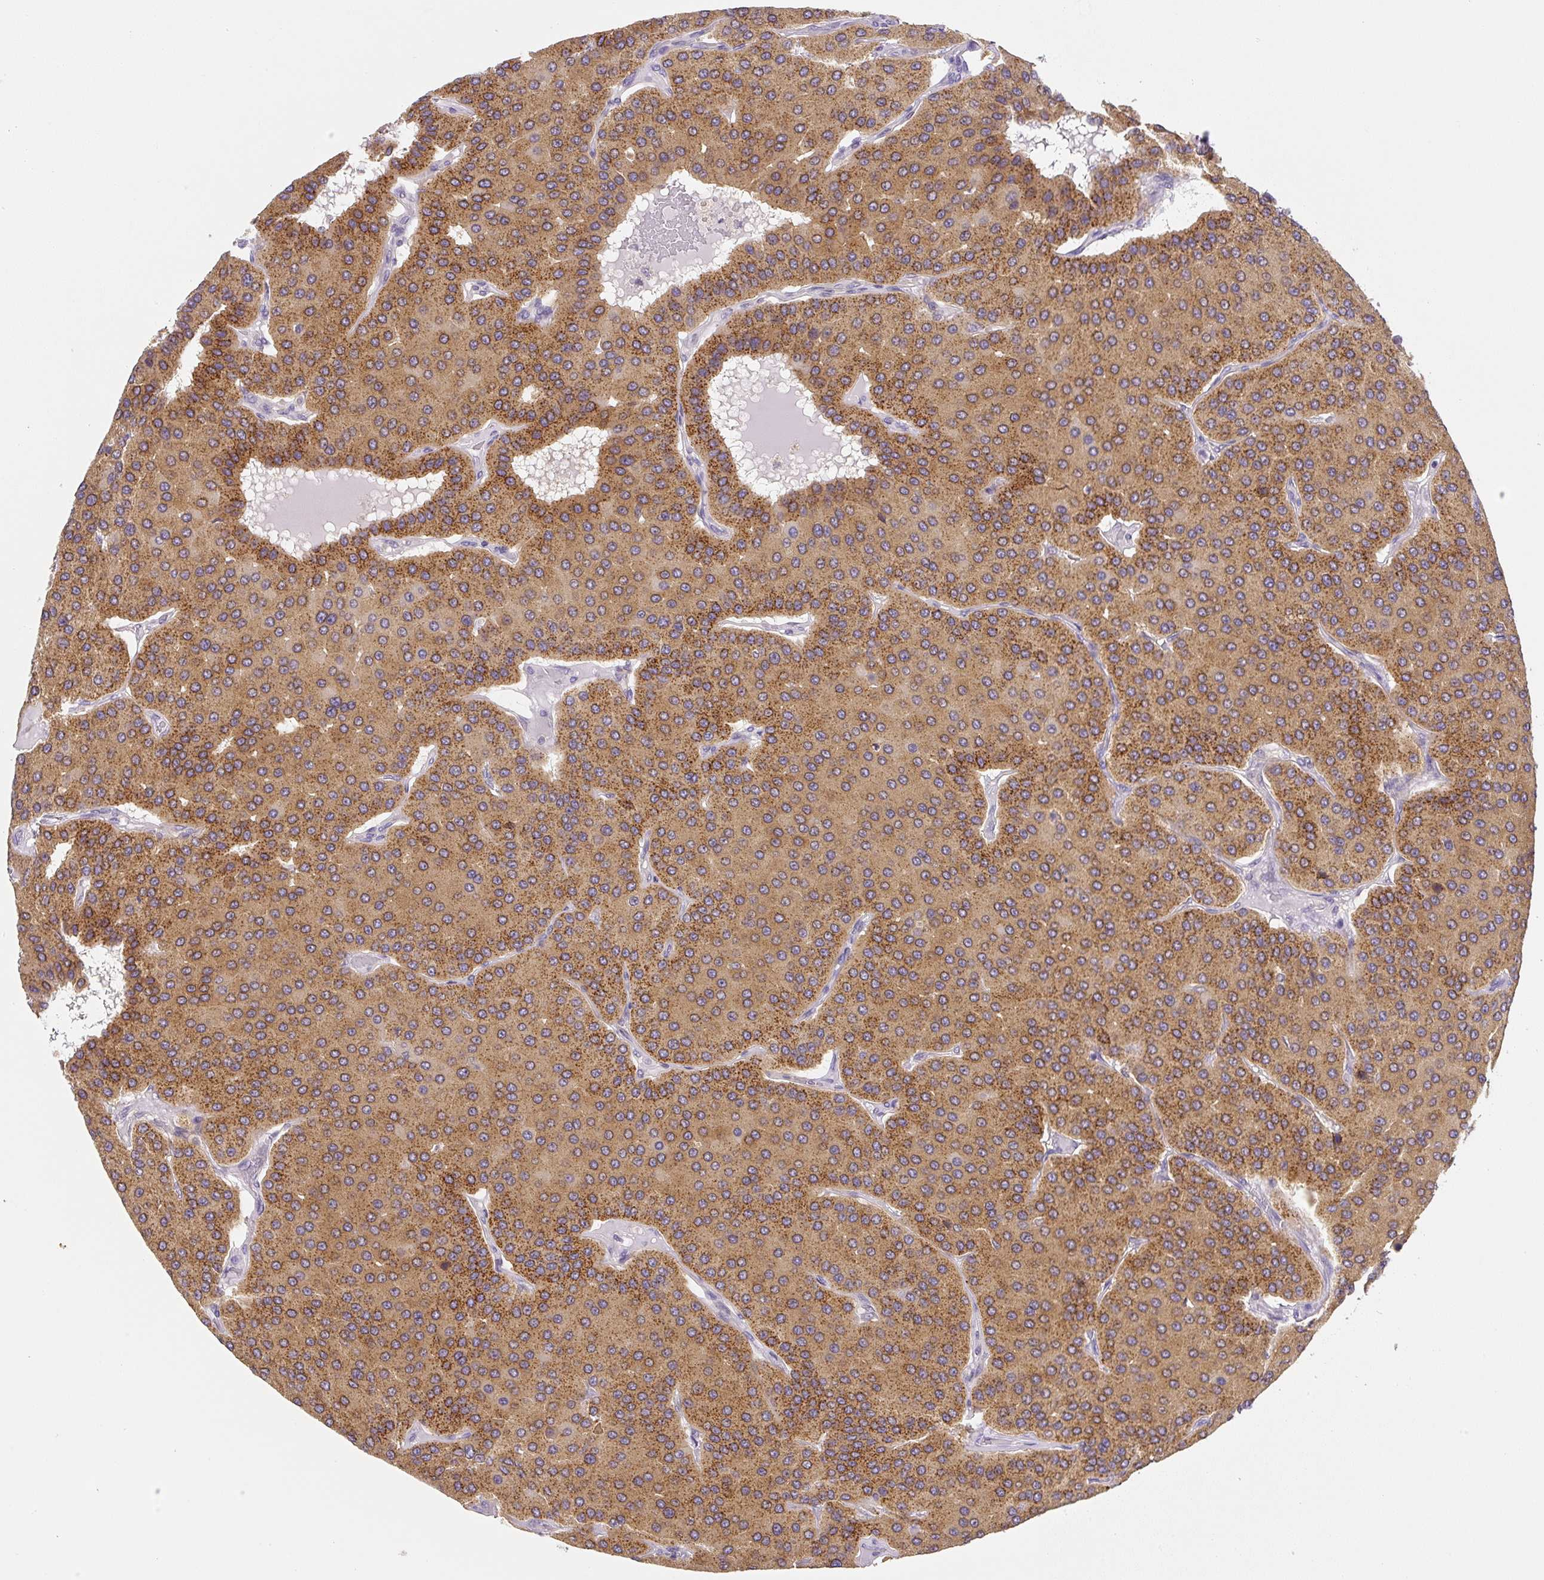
{"staining": {"intensity": "moderate", "quantity": ">75%", "location": "cytoplasmic/membranous"}, "tissue": "parathyroid gland", "cell_type": "Glandular cells", "image_type": "normal", "snomed": [{"axis": "morphology", "description": "Normal tissue, NOS"}, {"axis": "morphology", "description": "Adenoma, NOS"}, {"axis": "topography", "description": "Parathyroid gland"}], "caption": "A brown stain highlights moderate cytoplasmic/membranous expression of a protein in glandular cells of benign parathyroid gland.", "gene": "PLA2G4A", "patient": {"sex": "female", "age": 86}}